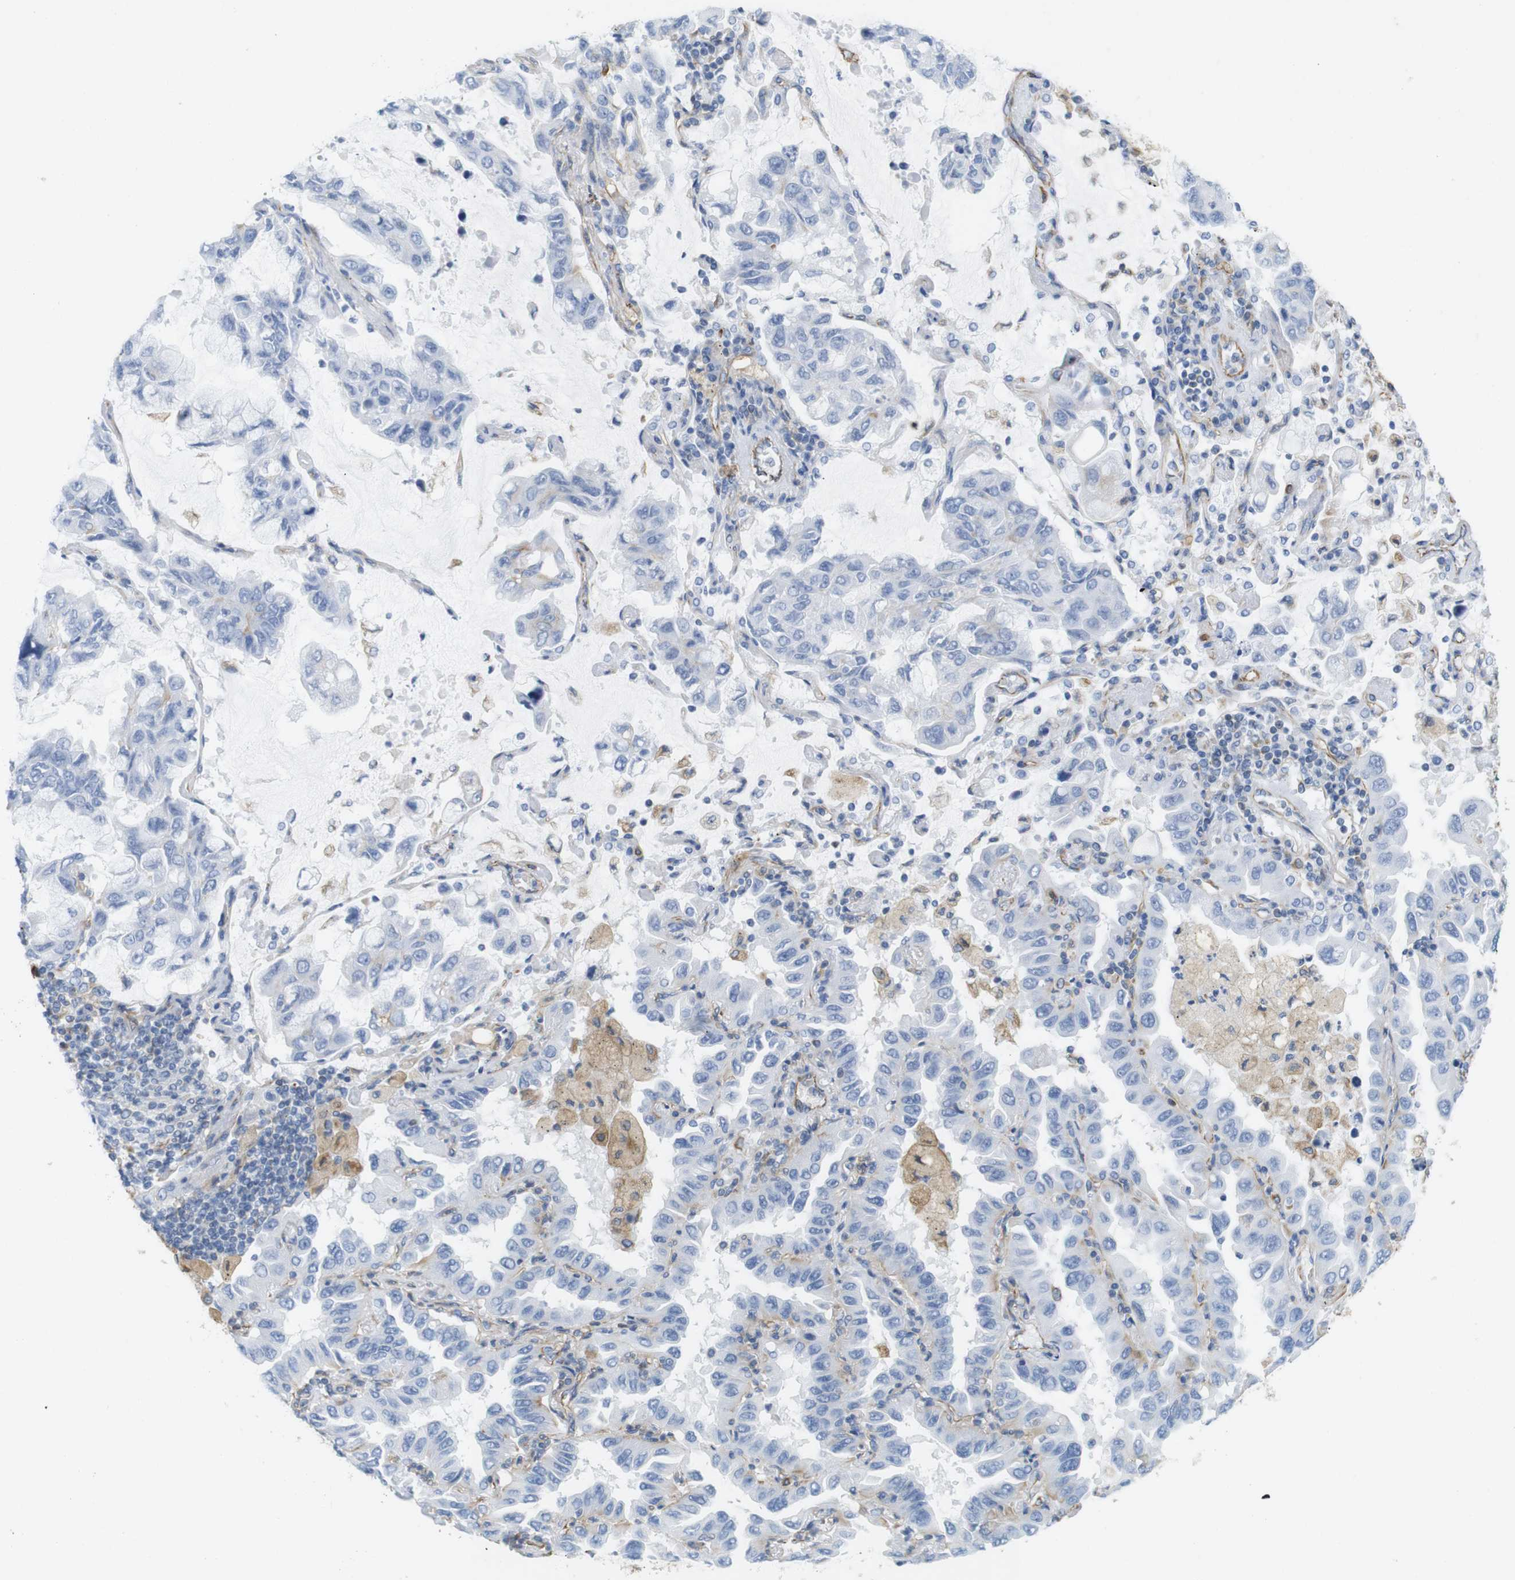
{"staining": {"intensity": "negative", "quantity": "none", "location": "none"}, "tissue": "lung cancer", "cell_type": "Tumor cells", "image_type": "cancer", "snomed": [{"axis": "morphology", "description": "Adenocarcinoma, NOS"}, {"axis": "topography", "description": "Lung"}], "caption": "High power microscopy photomicrograph of an immunohistochemistry (IHC) micrograph of lung adenocarcinoma, revealing no significant expression in tumor cells. (DAB (3,3'-diaminobenzidine) immunohistochemistry, high magnification).", "gene": "MS4A10", "patient": {"sex": "male", "age": 64}}